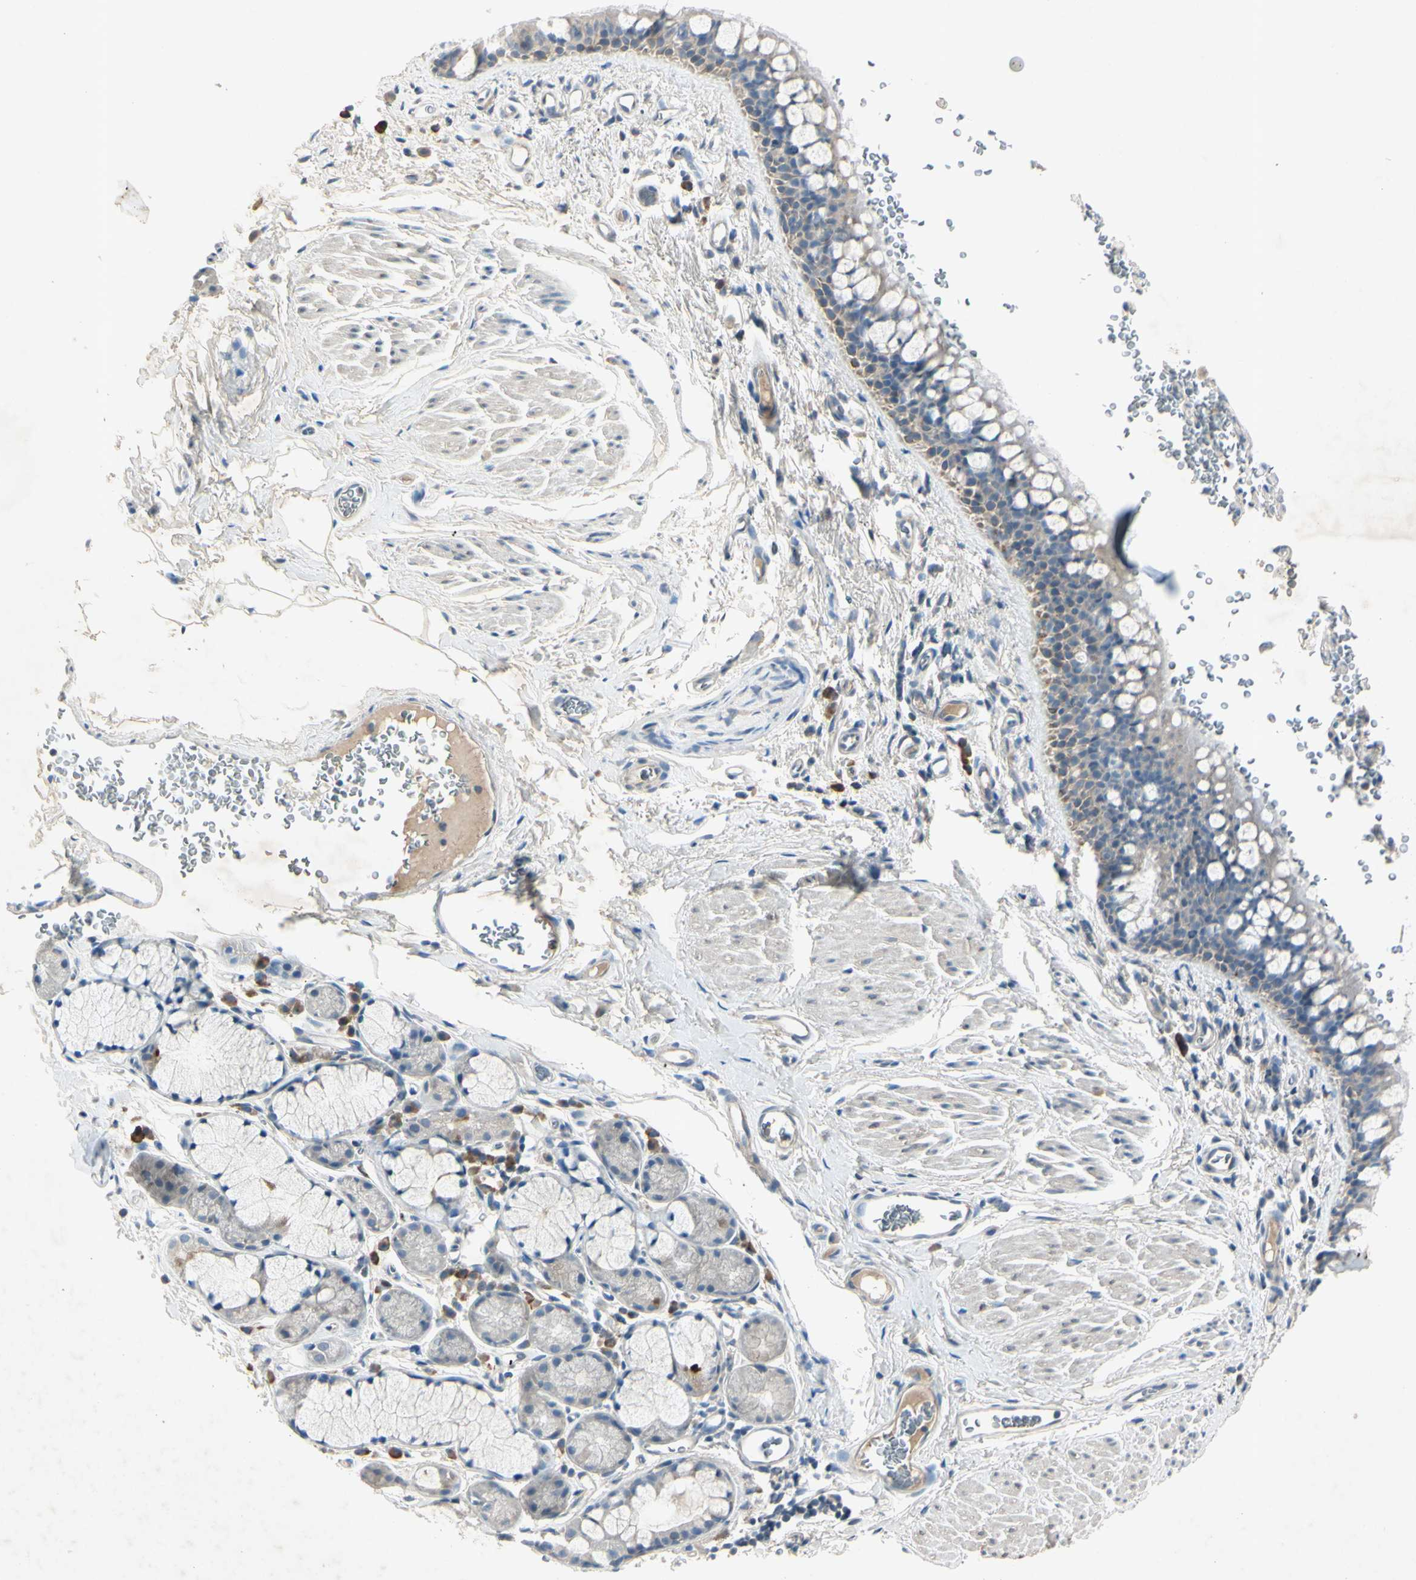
{"staining": {"intensity": "negative", "quantity": "none", "location": "none"}, "tissue": "bronchus", "cell_type": "Respiratory epithelial cells", "image_type": "normal", "snomed": [{"axis": "morphology", "description": "Normal tissue, NOS"}, {"axis": "morphology", "description": "Malignant melanoma, Metastatic site"}, {"axis": "topography", "description": "Bronchus"}, {"axis": "topography", "description": "Lung"}], "caption": "DAB (3,3'-diaminobenzidine) immunohistochemical staining of unremarkable human bronchus displays no significant expression in respiratory epithelial cells. (Brightfield microscopy of DAB immunohistochemistry (IHC) at high magnification).", "gene": "AATK", "patient": {"sex": "male", "age": 64}}